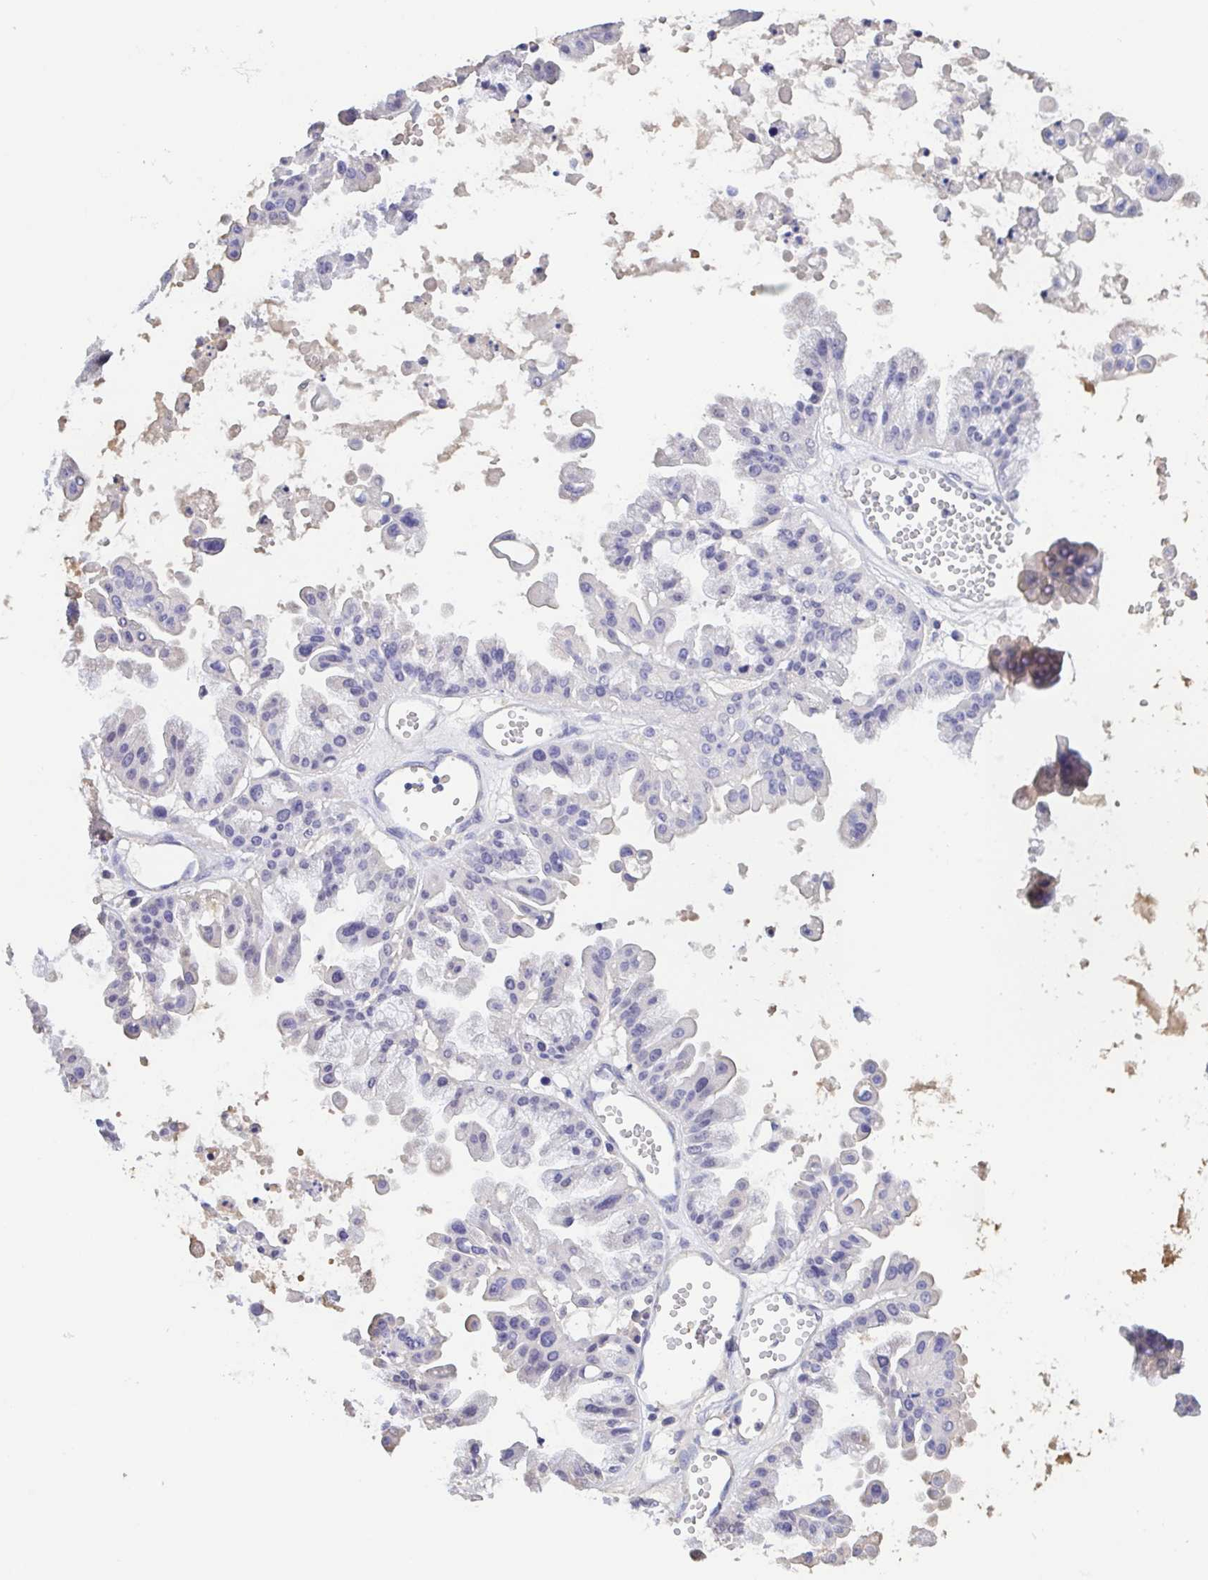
{"staining": {"intensity": "negative", "quantity": "none", "location": "none"}, "tissue": "ovarian cancer", "cell_type": "Tumor cells", "image_type": "cancer", "snomed": [{"axis": "morphology", "description": "Cystadenocarcinoma, serous, NOS"}, {"axis": "topography", "description": "Ovary"}], "caption": "Tumor cells are negative for protein expression in human ovarian cancer.", "gene": "TREH", "patient": {"sex": "female", "age": 56}}